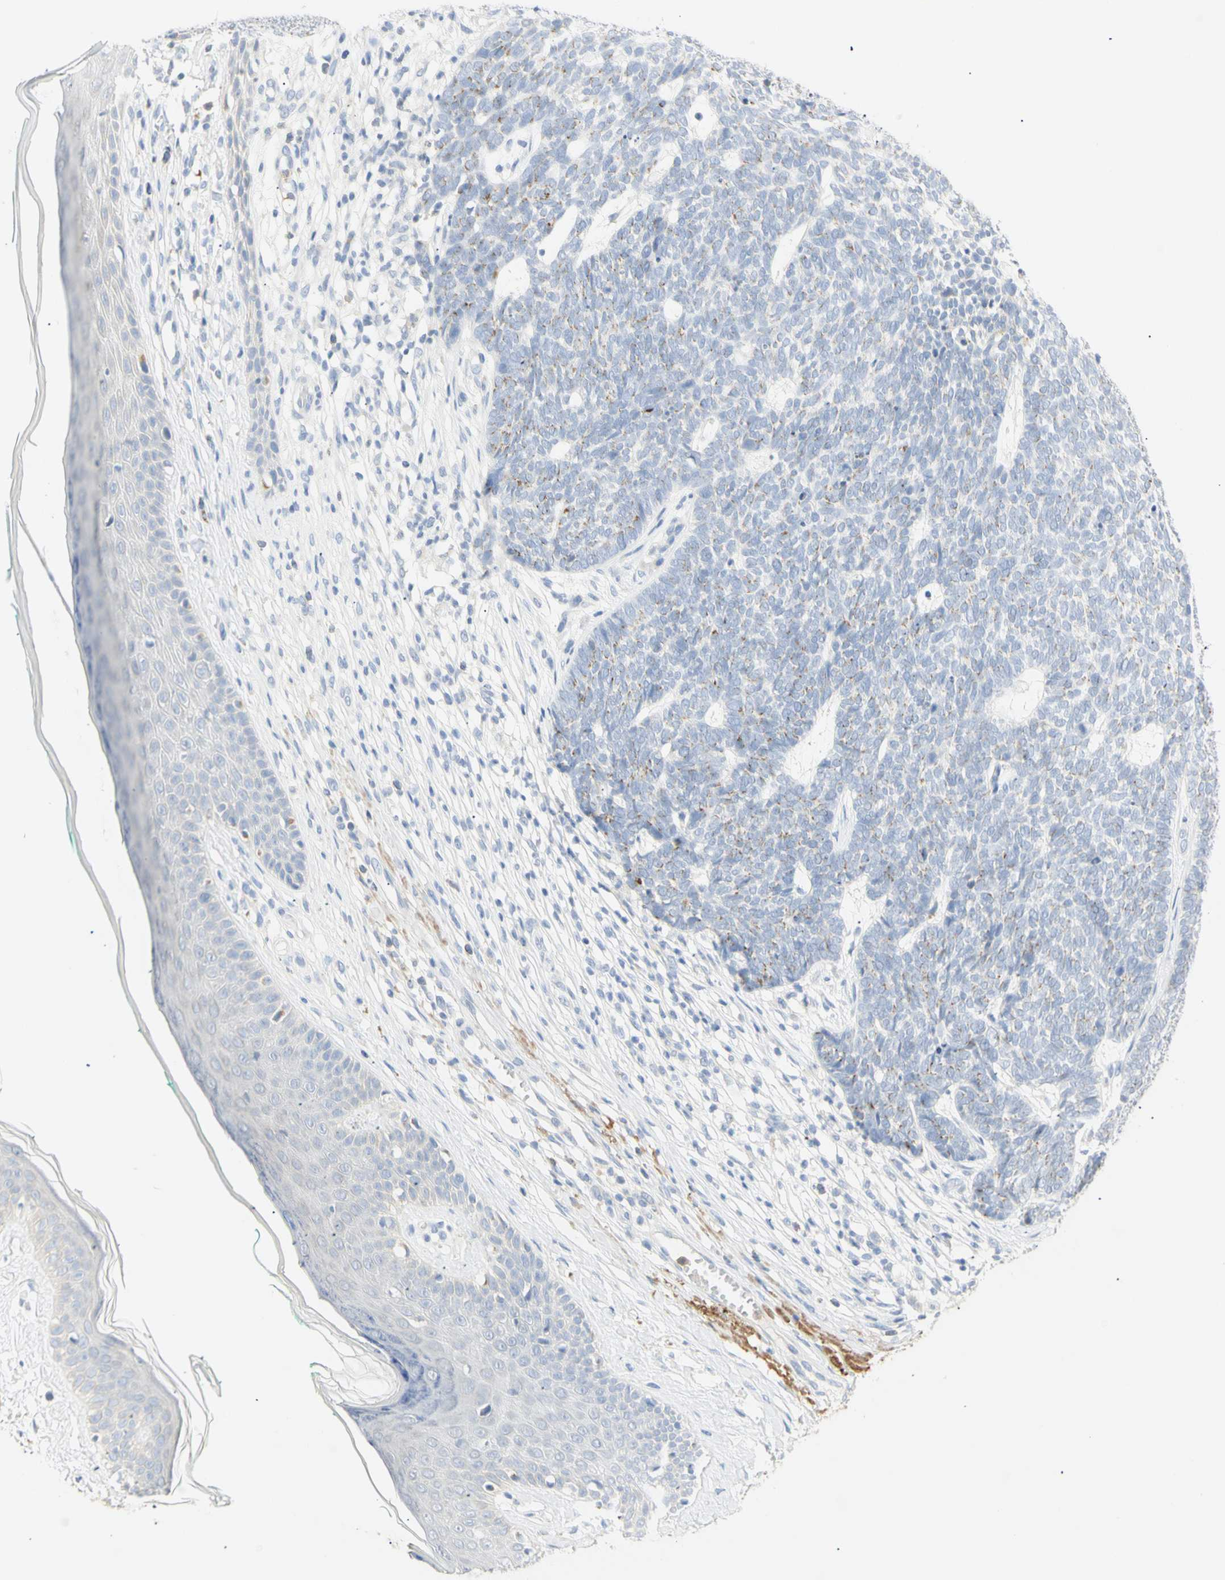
{"staining": {"intensity": "weak", "quantity": "25%-75%", "location": "cytoplasmic/membranous"}, "tissue": "skin cancer", "cell_type": "Tumor cells", "image_type": "cancer", "snomed": [{"axis": "morphology", "description": "Basal cell carcinoma"}, {"axis": "topography", "description": "Skin"}], "caption": "An IHC micrograph of neoplastic tissue is shown. Protein staining in brown highlights weak cytoplasmic/membranous positivity in skin basal cell carcinoma within tumor cells. Using DAB (brown) and hematoxylin (blue) stains, captured at high magnification using brightfield microscopy.", "gene": "B4GALNT3", "patient": {"sex": "female", "age": 84}}